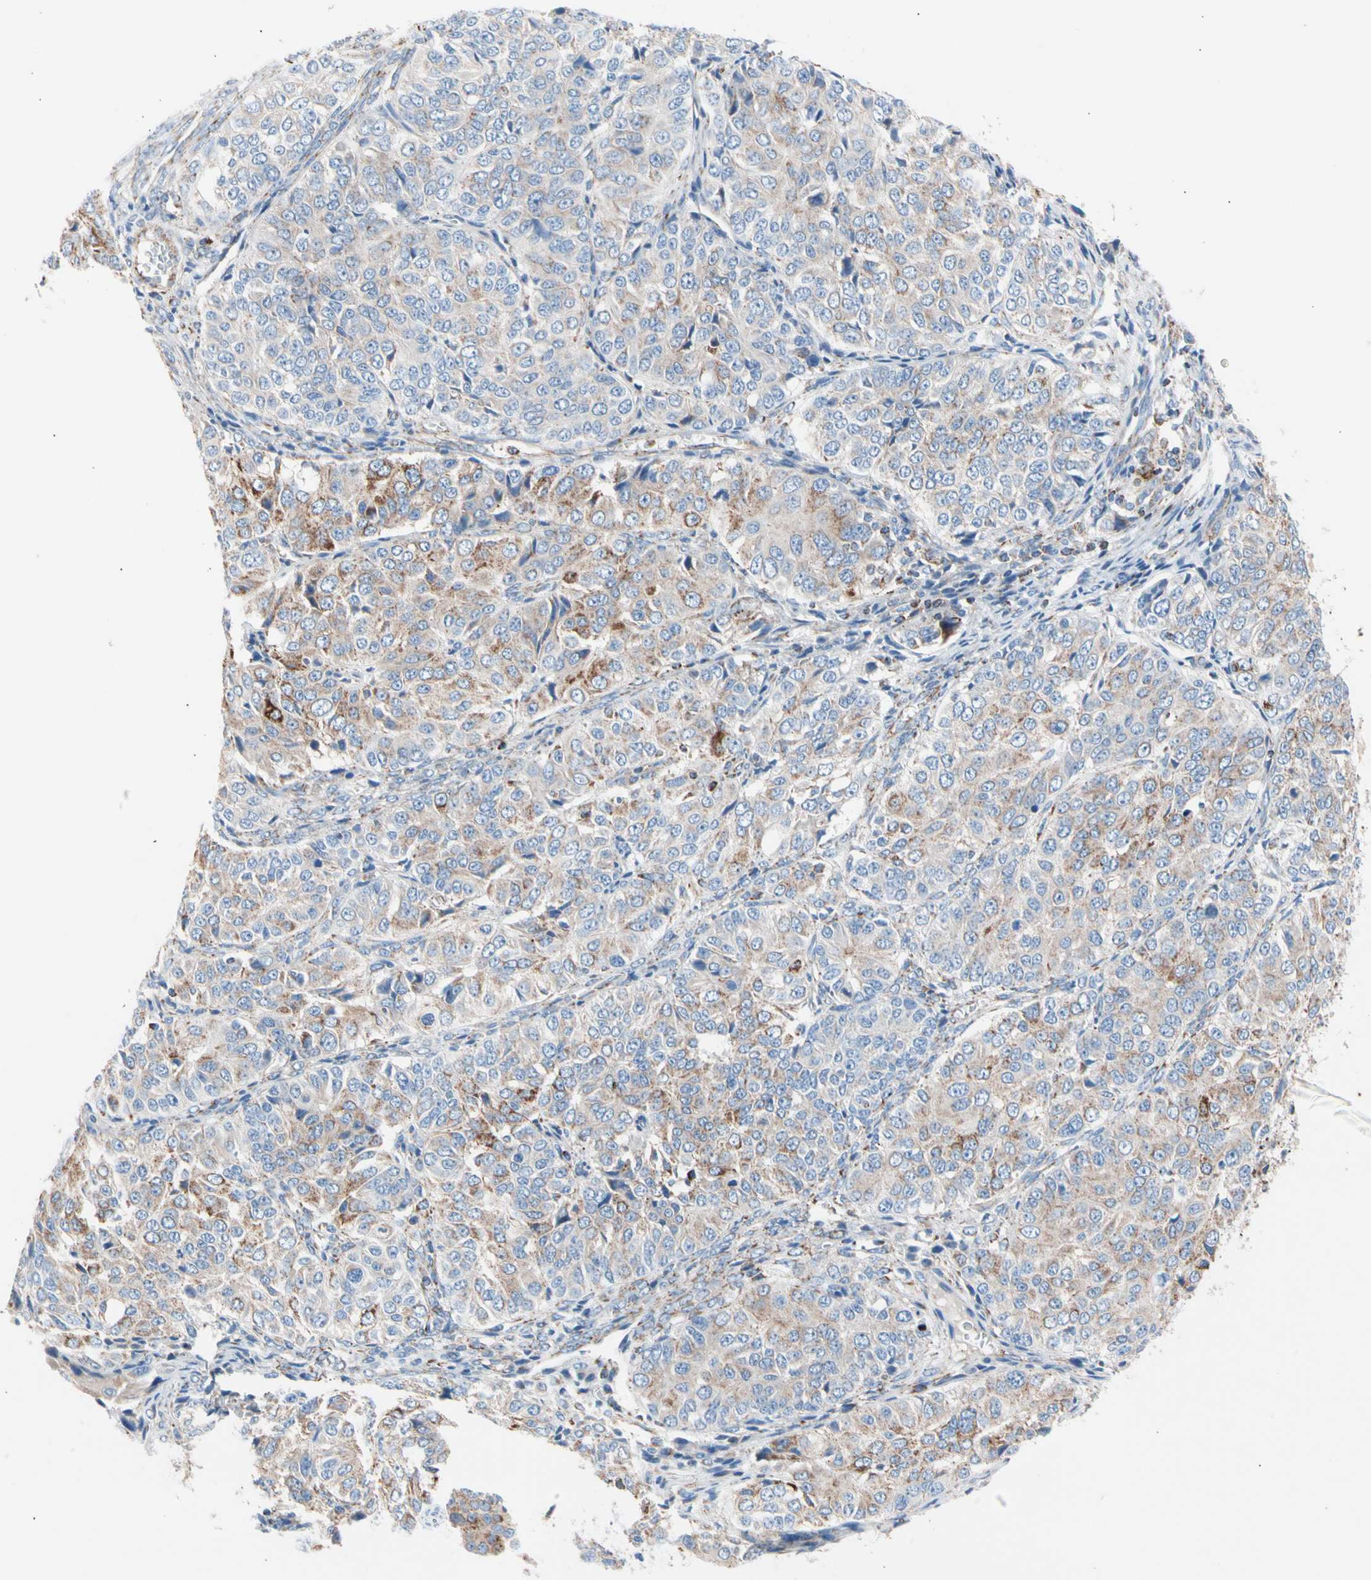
{"staining": {"intensity": "moderate", "quantity": "25%-75%", "location": "cytoplasmic/membranous"}, "tissue": "ovarian cancer", "cell_type": "Tumor cells", "image_type": "cancer", "snomed": [{"axis": "morphology", "description": "Carcinoma, endometroid"}, {"axis": "topography", "description": "Ovary"}], "caption": "Protein staining of endometroid carcinoma (ovarian) tissue demonstrates moderate cytoplasmic/membranous staining in about 25%-75% of tumor cells.", "gene": "HK1", "patient": {"sex": "female", "age": 51}}